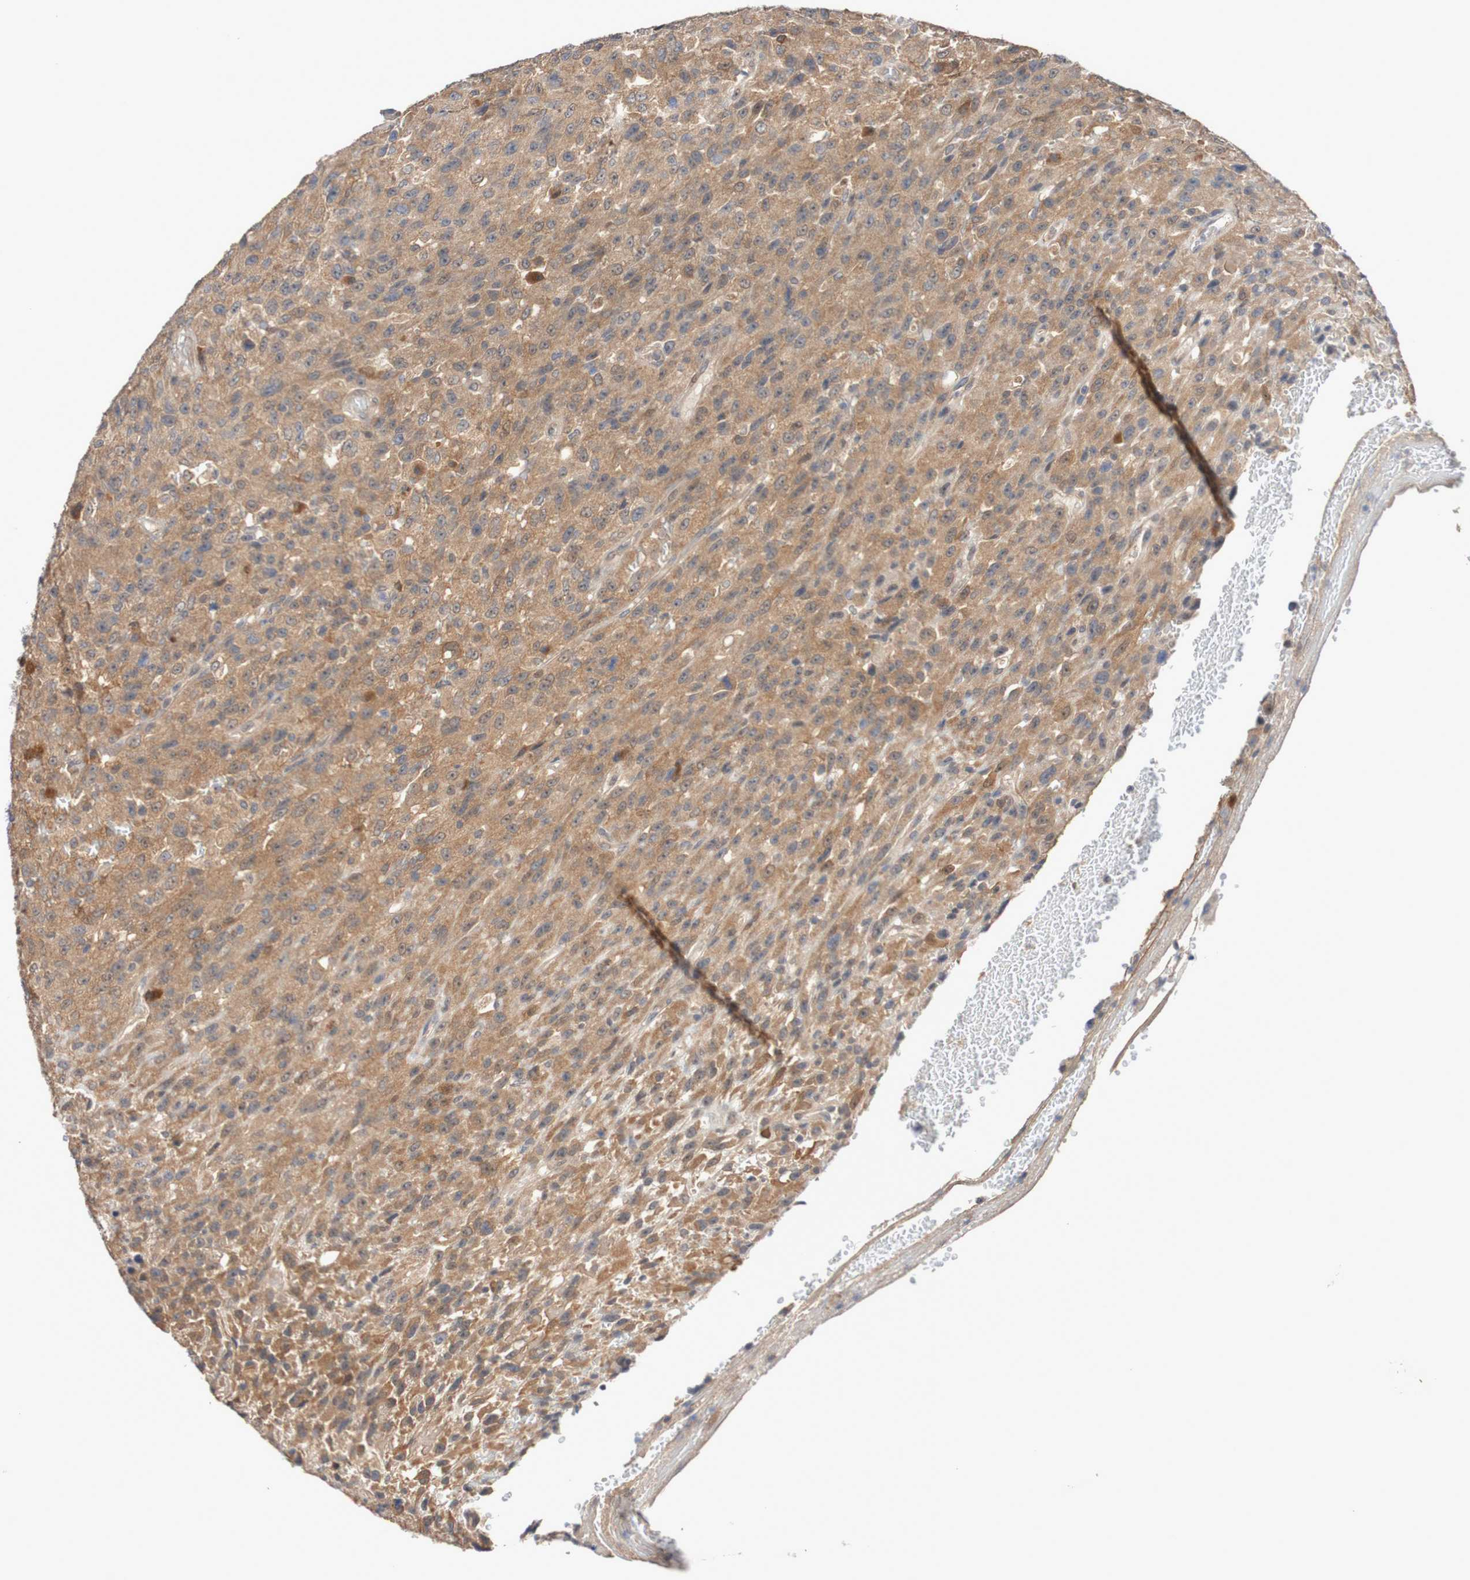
{"staining": {"intensity": "moderate", "quantity": ">75%", "location": "cytoplasmic/membranous"}, "tissue": "urothelial cancer", "cell_type": "Tumor cells", "image_type": "cancer", "snomed": [{"axis": "morphology", "description": "Urothelial carcinoma, High grade"}, {"axis": "topography", "description": "Urinary bladder"}], "caption": "Immunohistochemistry histopathology image of neoplastic tissue: urothelial cancer stained using IHC exhibits medium levels of moderate protein expression localized specifically in the cytoplasmic/membranous of tumor cells, appearing as a cytoplasmic/membranous brown color.", "gene": "PHPT1", "patient": {"sex": "male", "age": 66}}